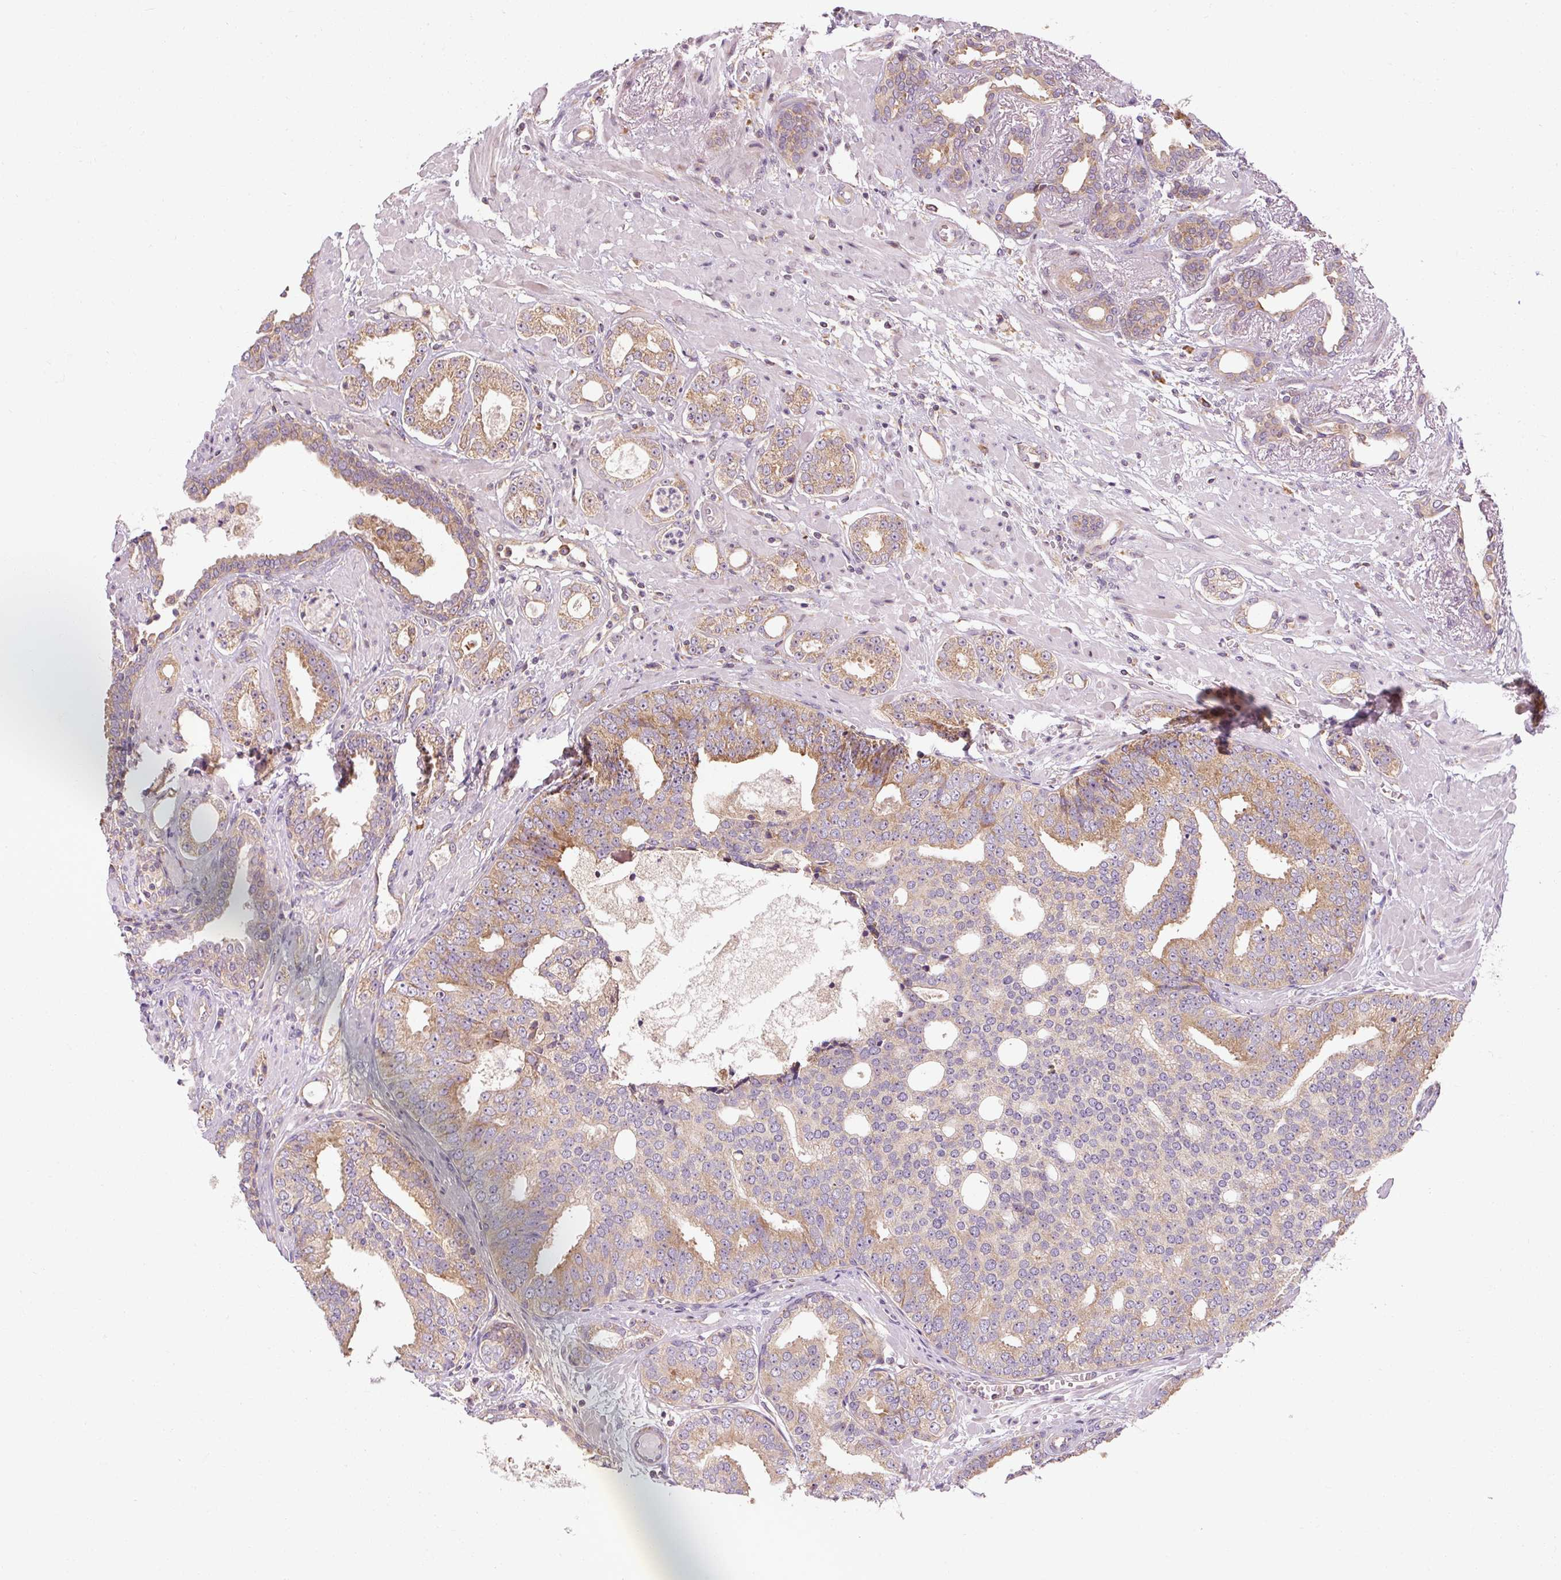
{"staining": {"intensity": "moderate", "quantity": "25%-75%", "location": "cytoplasmic/membranous"}, "tissue": "prostate cancer", "cell_type": "Tumor cells", "image_type": "cancer", "snomed": [{"axis": "morphology", "description": "Adenocarcinoma, High grade"}, {"axis": "topography", "description": "Prostate"}], "caption": "There is medium levels of moderate cytoplasmic/membranous expression in tumor cells of prostate cancer (high-grade adenocarcinoma), as demonstrated by immunohistochemical staining (brown color).", "gene": "PRSS48", "patient": {"sex": "male", "age": 71}}